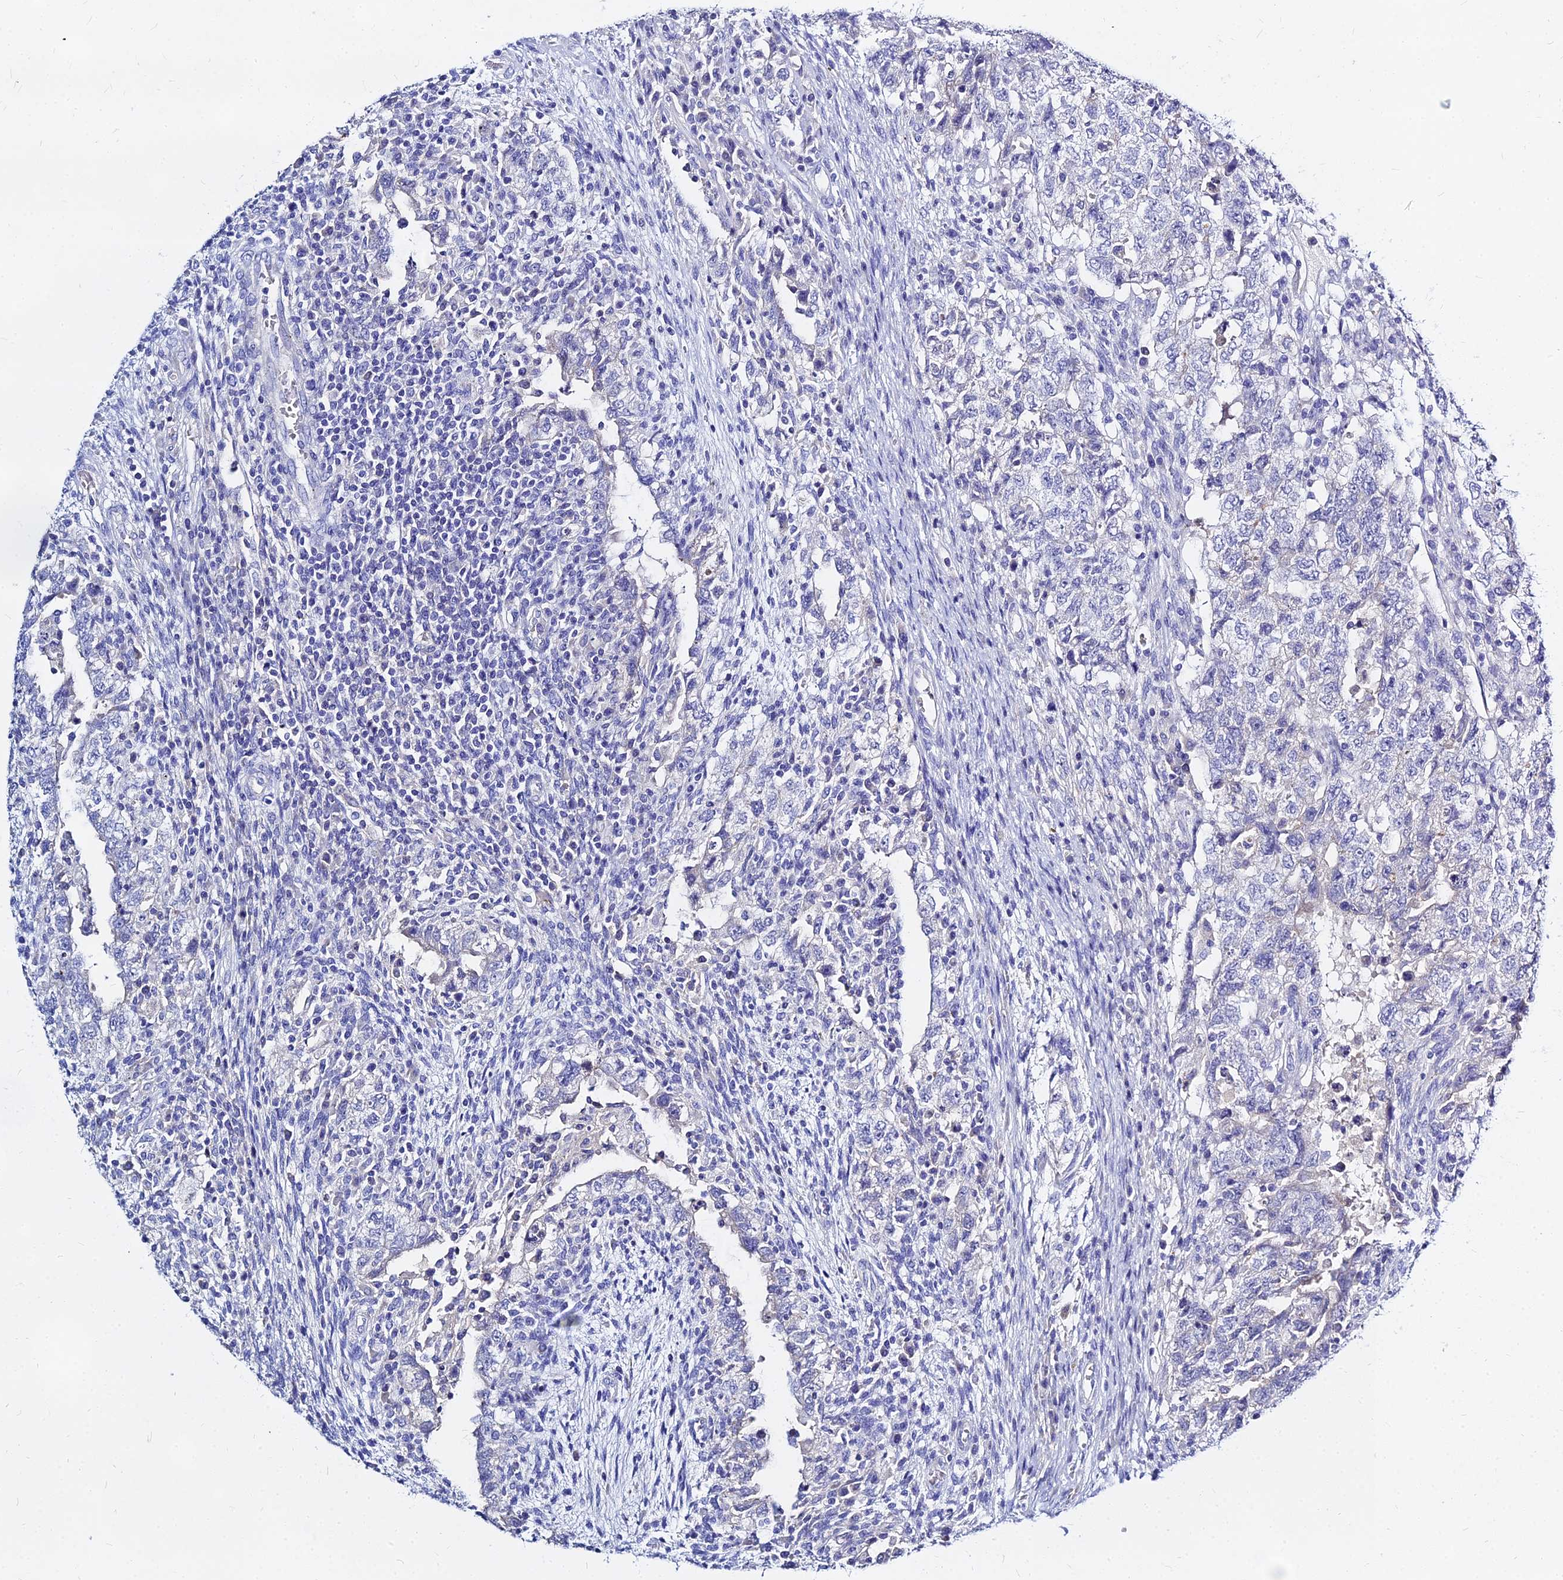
{"staining": {"intensity": "negative", "quantity": "none", "location": "none"}, "tissue": "testis cancer", "cell_type": "Tumor cells", "image_type": "cancer", "snomed": [{"axis": "morphology", "description": "Carcinoma, Embryonal, NOS"}, {"axis": "topography", "description": "Testis"}], "caption": "Immunohistochemistry (IHC) of testis cancer (embryonal carcinoma) exhibits no expression in tumor cells. Nuclei are stained in blue.", "gene": "ZNF552", "patient": {"sex": "male", "age": 26}}